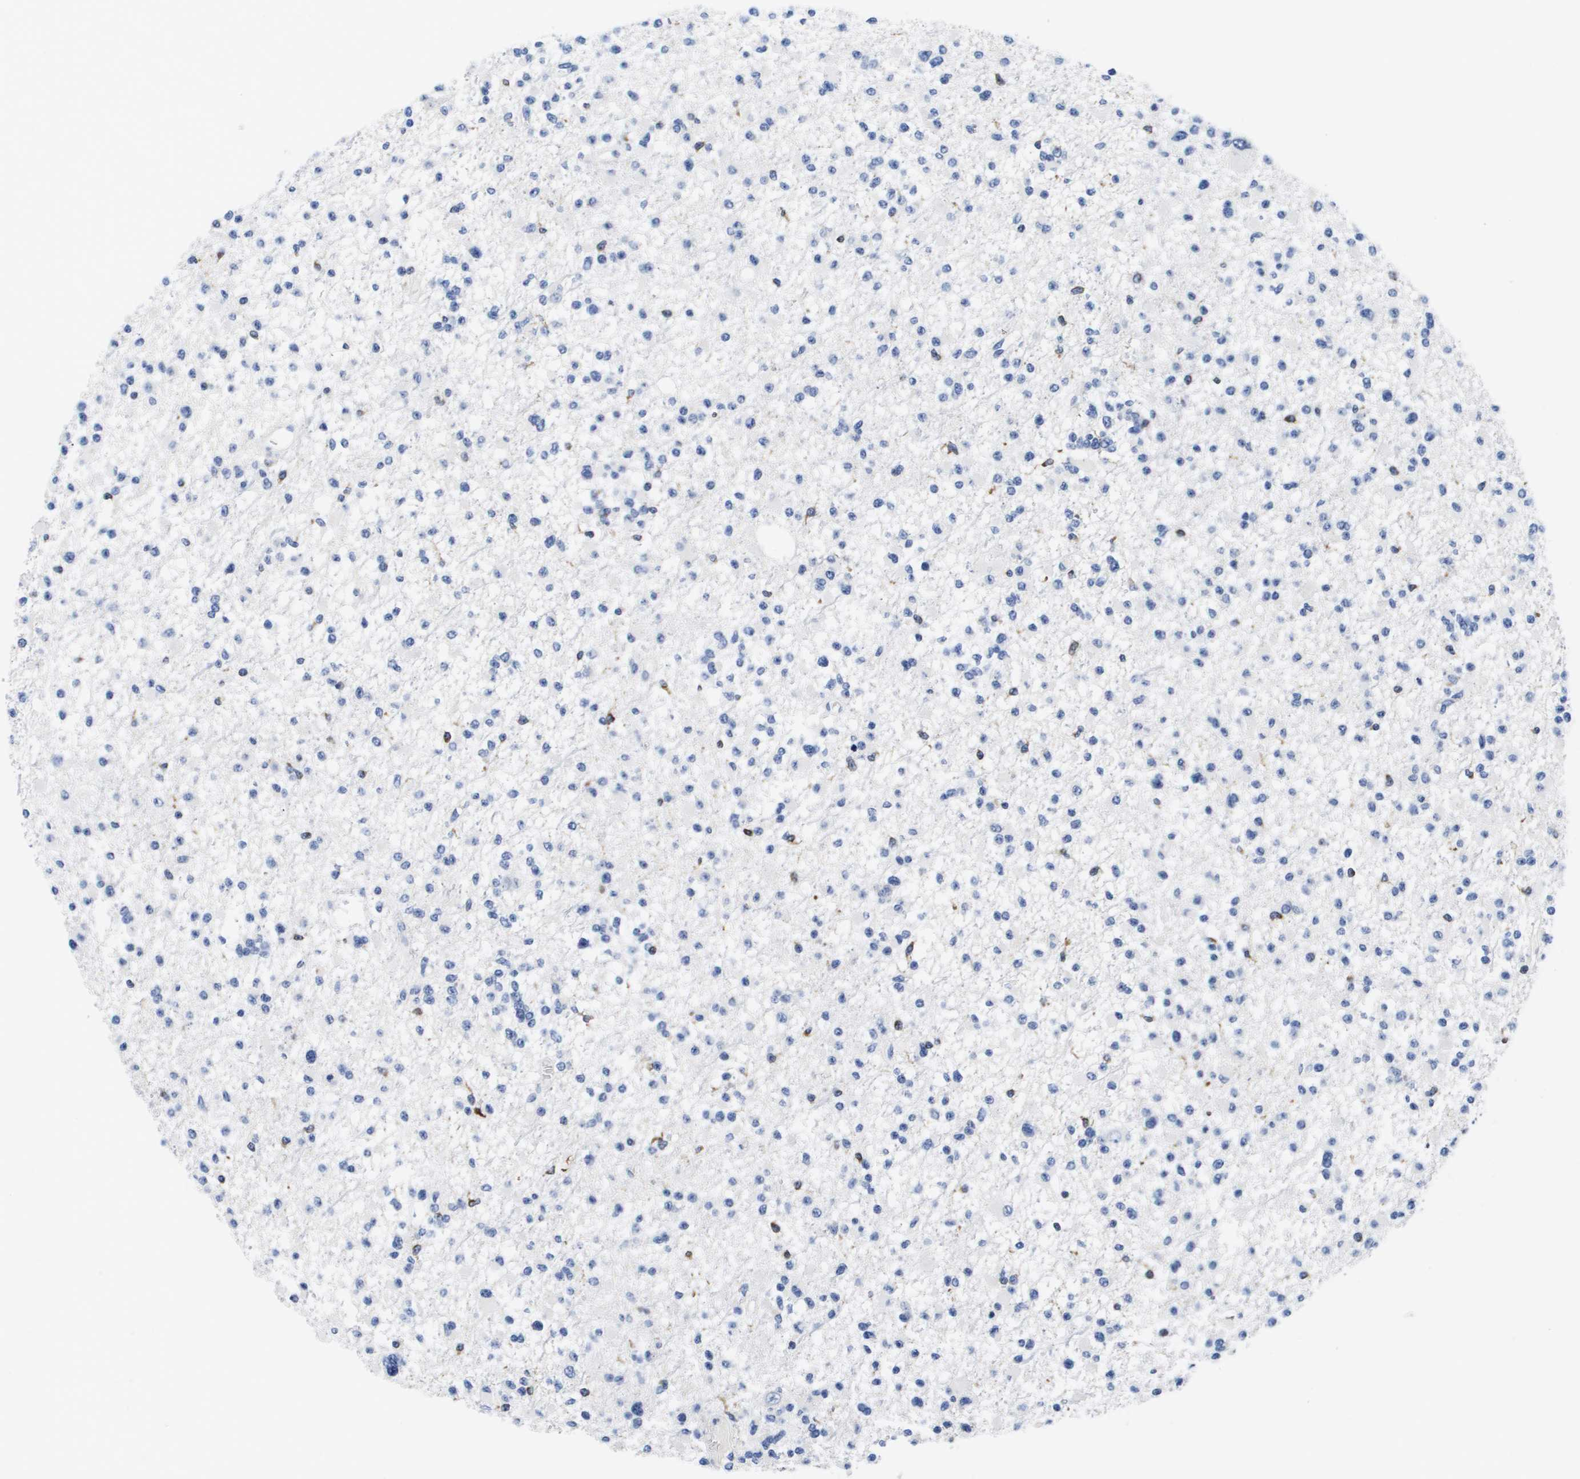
{"staining": {"intensity": "negative", "quantity": "none", "location": "none"}, "tissue": "glioma", "cell_type": "Tumor cells", "image_type": "cancer", "snomed": [{"axis": "morphology", "description": "Glioma, malignant, Low grade"}, {"axis": "topography", "description": "Brain"}], "caption": "The micrograph demonstrates no significant expression in tumor cells of glioma. The staining is performed using DAB brown chromogen with nuclei counter-stained in using hematoxylin.", "gene": "HMOX1", "patient": {"sex": "female", "age": 22}}